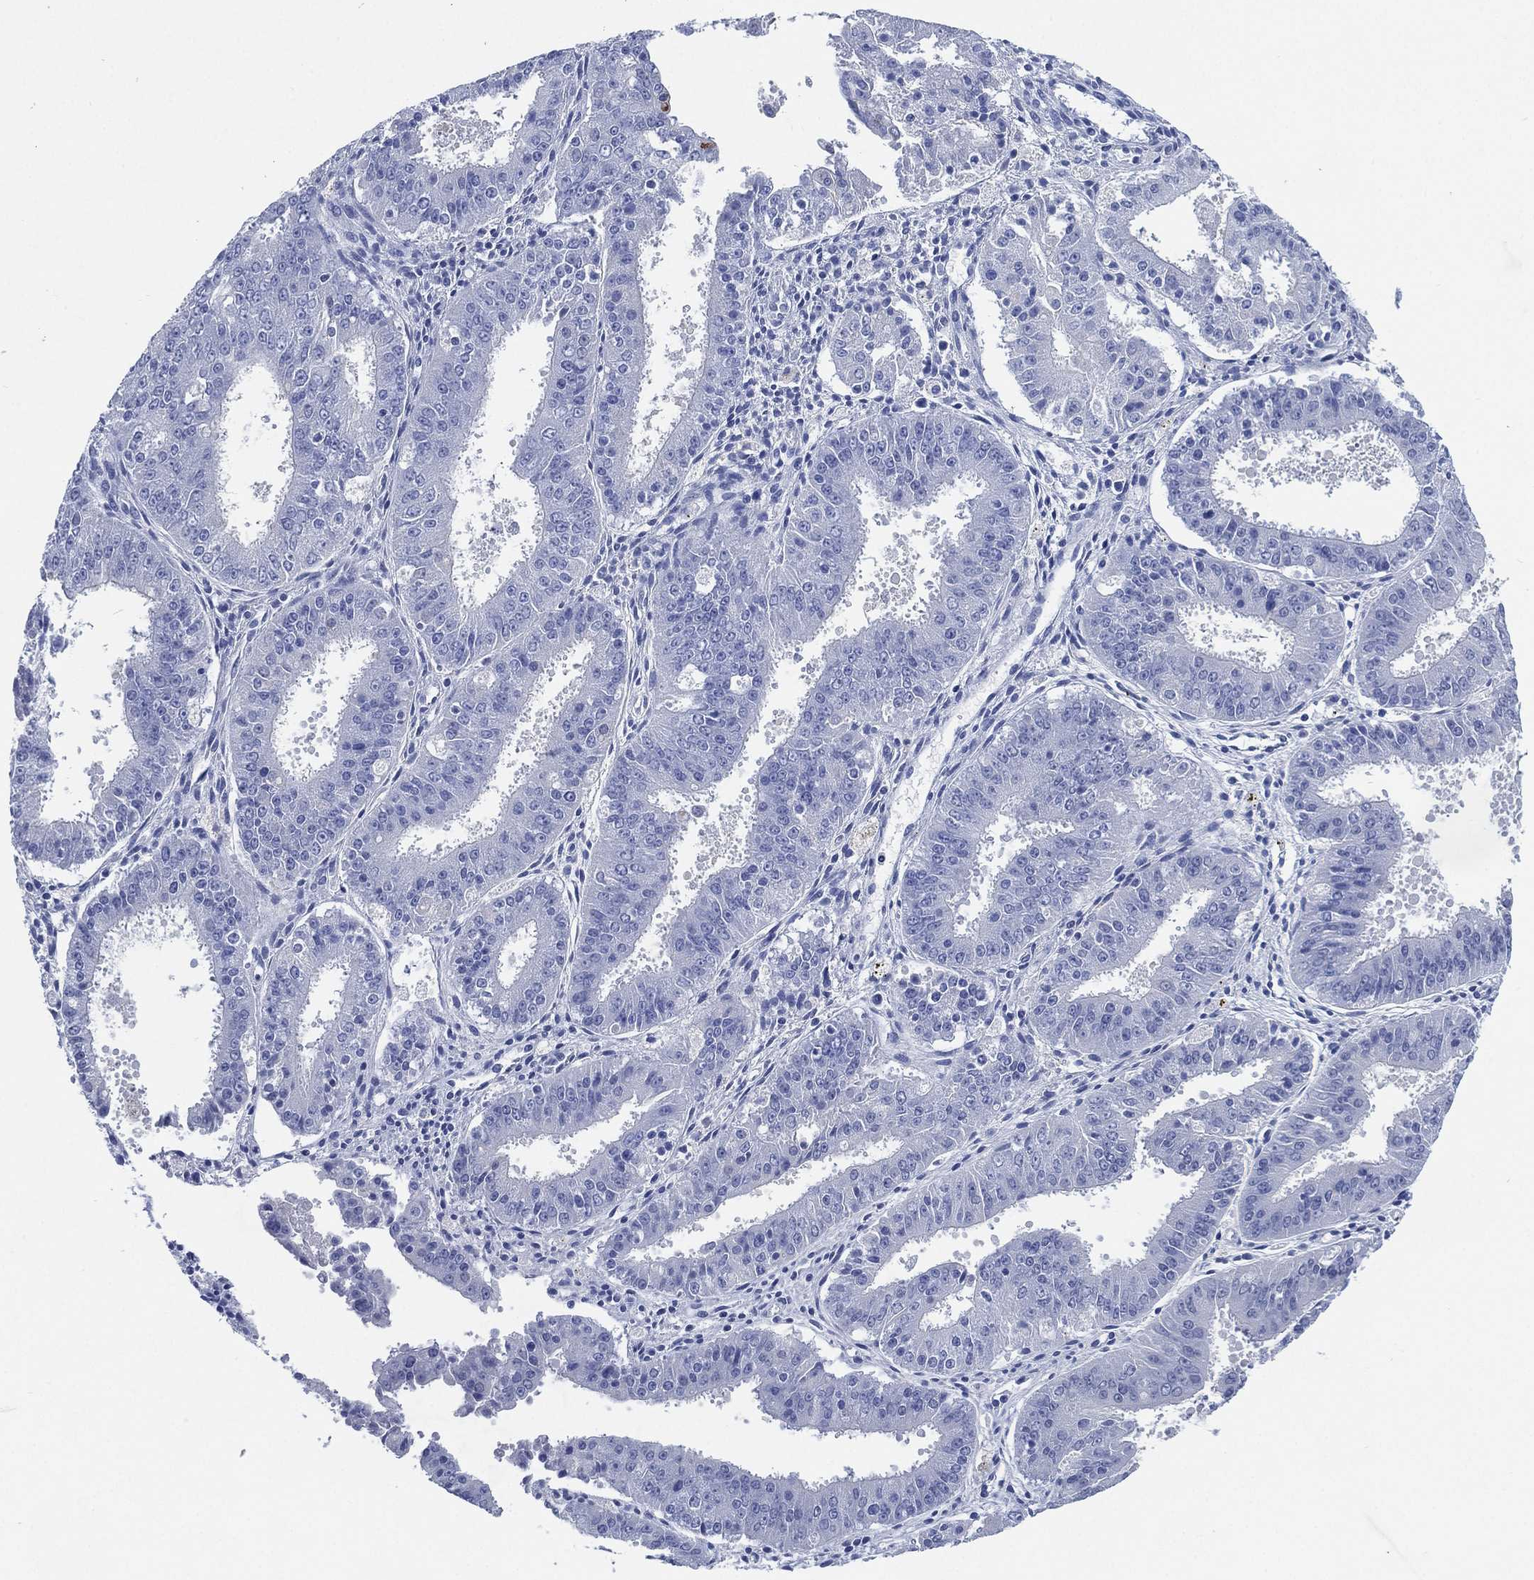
{"staining": {"intensity": "negative", "quantity": "none", "location": "none"}, "tissue": "ovarian cancer", "cell_type": "Tumor cells", "image_type": "cancer", "snomed": [{"axis": "morphology", "description": "Carcinoma, endometroid"}, {"axis": "topography", "description": "Ovary"}], "caption": "IHC of human ovarian cancer shows no staining in tumor cells. (Brightfield microscopy of DAB (3,3'-diaminobenzidine) immunohistochemistry at high magnification).", "gene": "C5orf46", "patient": {"sex": "female", "age": 42}}